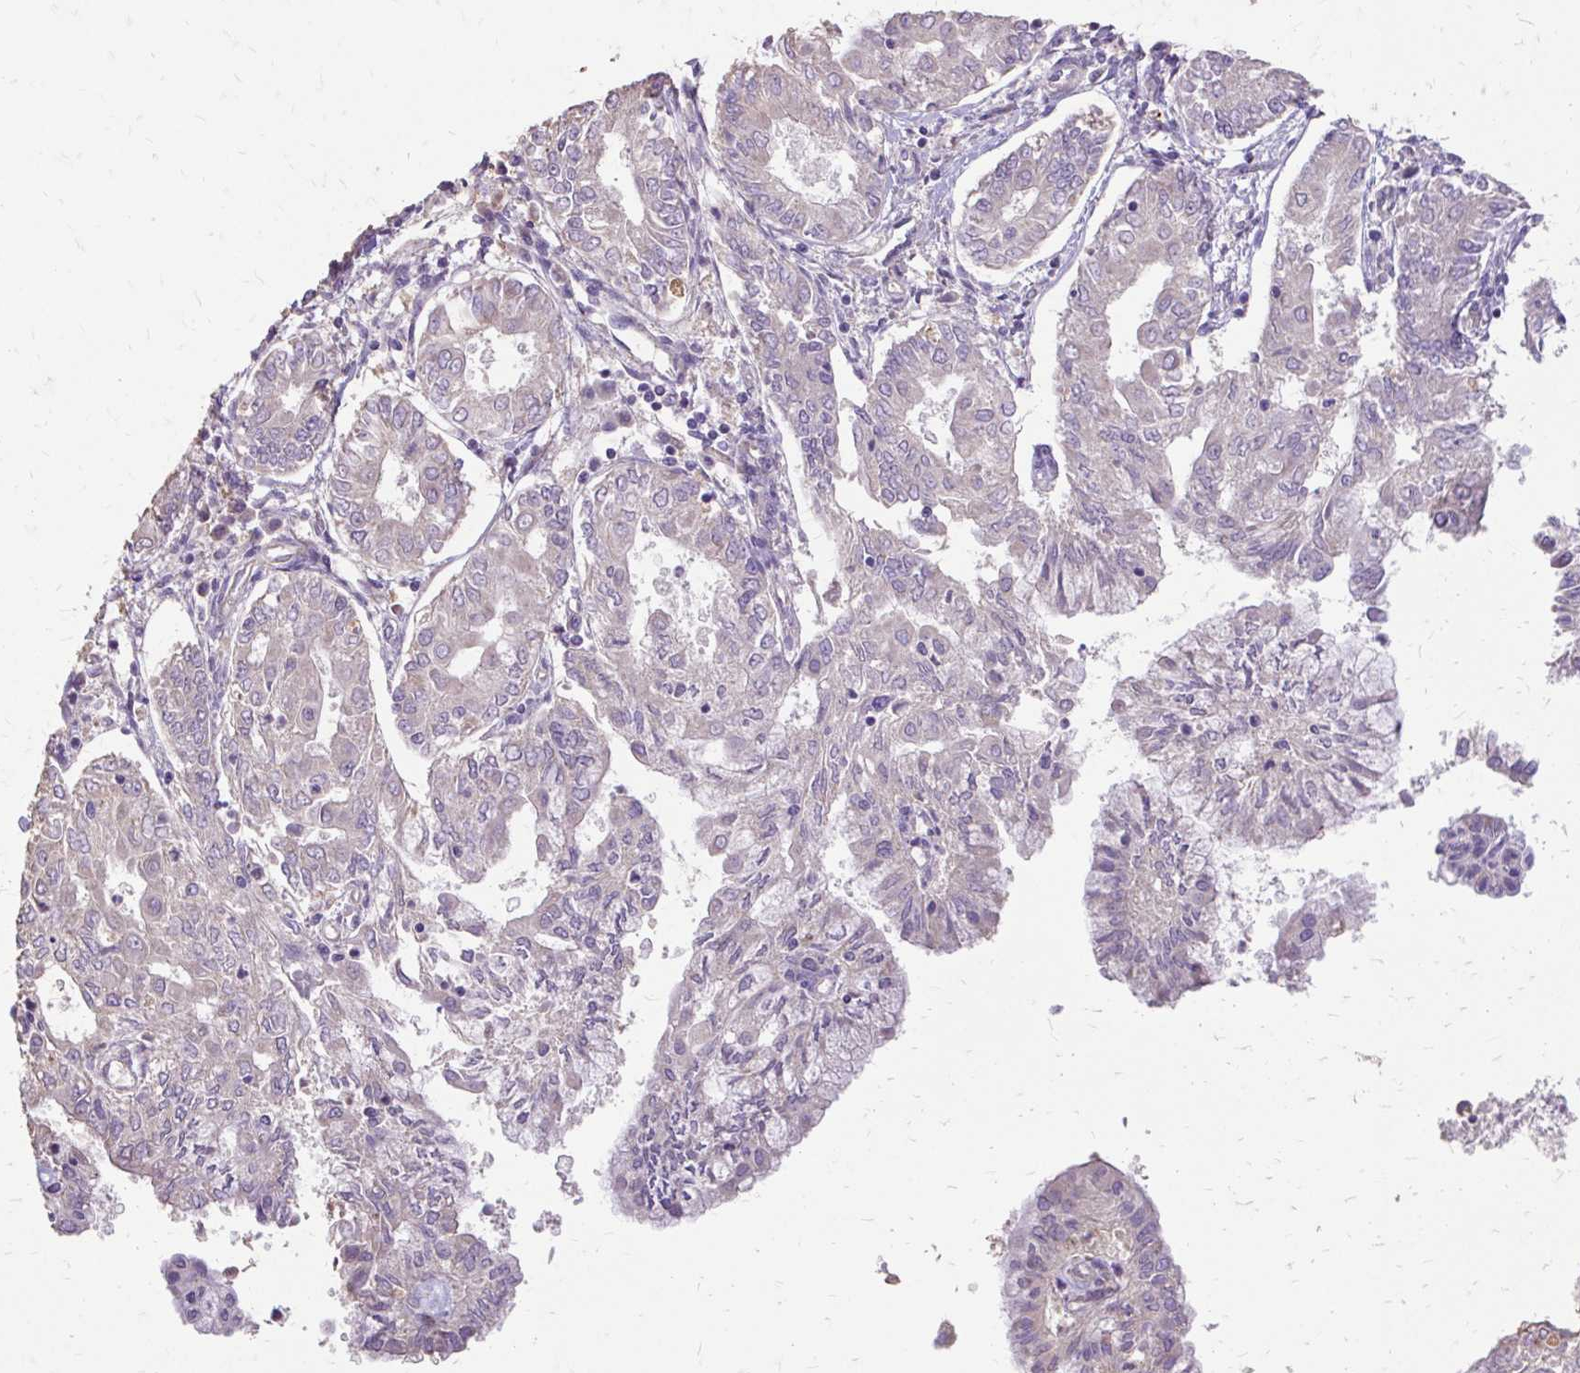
{"staining": {"intensity": "negative", "quantity": "none", "location": "none"}, "tissue": "endometrial cancer", "cell_type": "Tumor cells", "image_type": "cancer", "snomed": [{"axis": "morphology", "description": "Adenocarcinoma, NOS"}, {"axis": "topography", "description": "Endometrium"}], "caption": "Immunohistochemical staining of adenocarcinoma (endometrial) exhibits no significant staining in tumor cells.", "gene": "MYORG", "patient": {"sex": "female", "age": 68}}